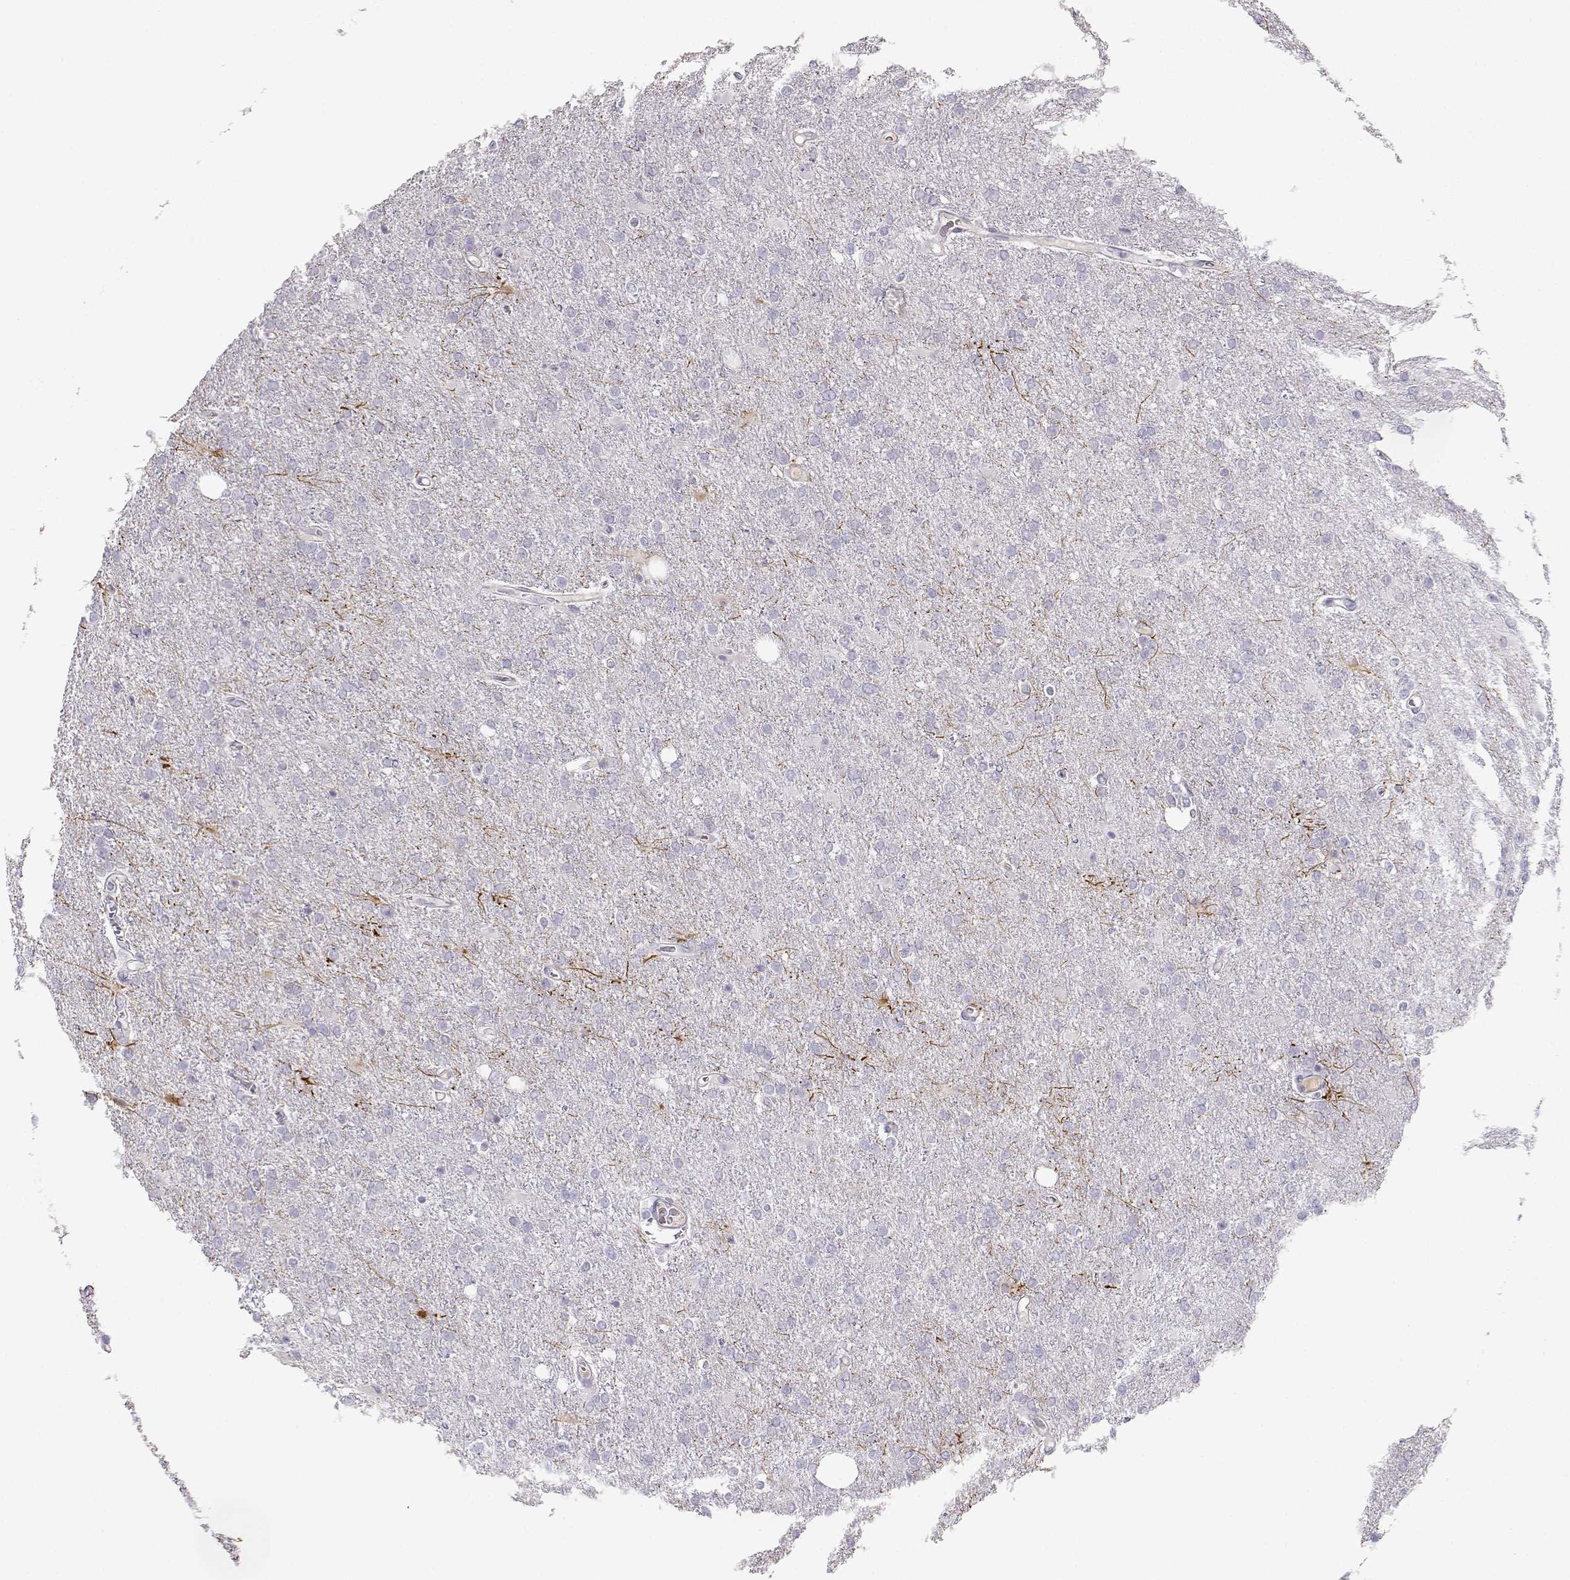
{"staining": {"intensity": "negative", "quantity": "none", "location": "none"}, "tissue": "glioma", "cell_type": "Tumor cells", "image_type": "cancer", "snomed": [{"axis": "morphology", "description": "Glioma, malignant, High grade"}, {"axis": "topography", "description": "Cerebral cortex"}], "caption": "Photomicrograph shows no protein staining in tumor cells of malignant glioma (high-grade) tissue. (DAB IHC with hematoxylin counter stain).", "gene": "OPN5", "patient": {"sex": "male", "age": 70}}